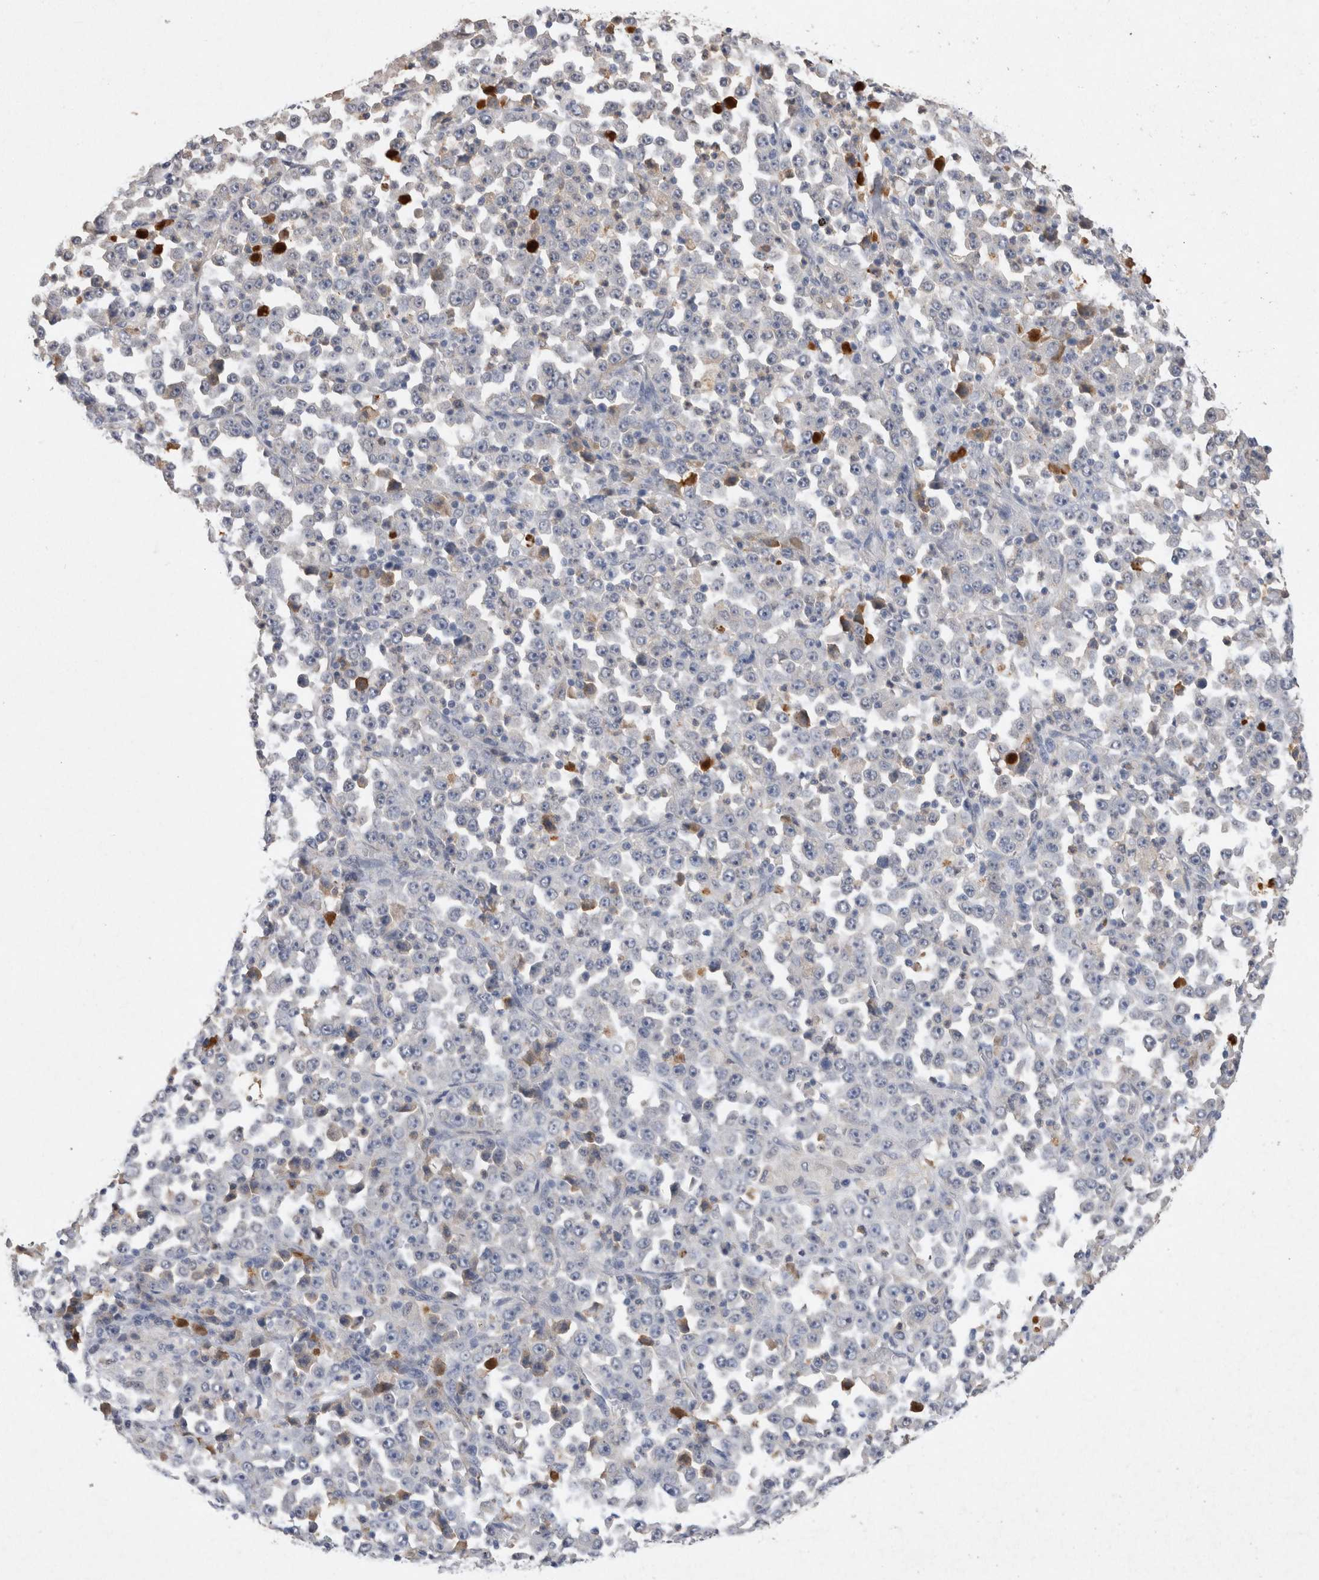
{"staining": {"intensity": "negative", "quantity": "none", "location": "none"}, "tissue": "stomach cancer", "cell_type": "Tumor cells", "image_type": "cancer", "snomed": [{"axis": "morphology", "description": "Normal tissue, NOS"}, {"axis": "morphology", "description": "Adenocarcinoma, NOS"}, {"axis": "topography", "description": "Stomach, upper"}, {"axis": "topography", "description": "Stomach"}], "caption": "Tumor cells are negative for protein expression in human stomach cancer.", "gene": "VSIG4", "patient": {"sex": "male", "age": 59}}